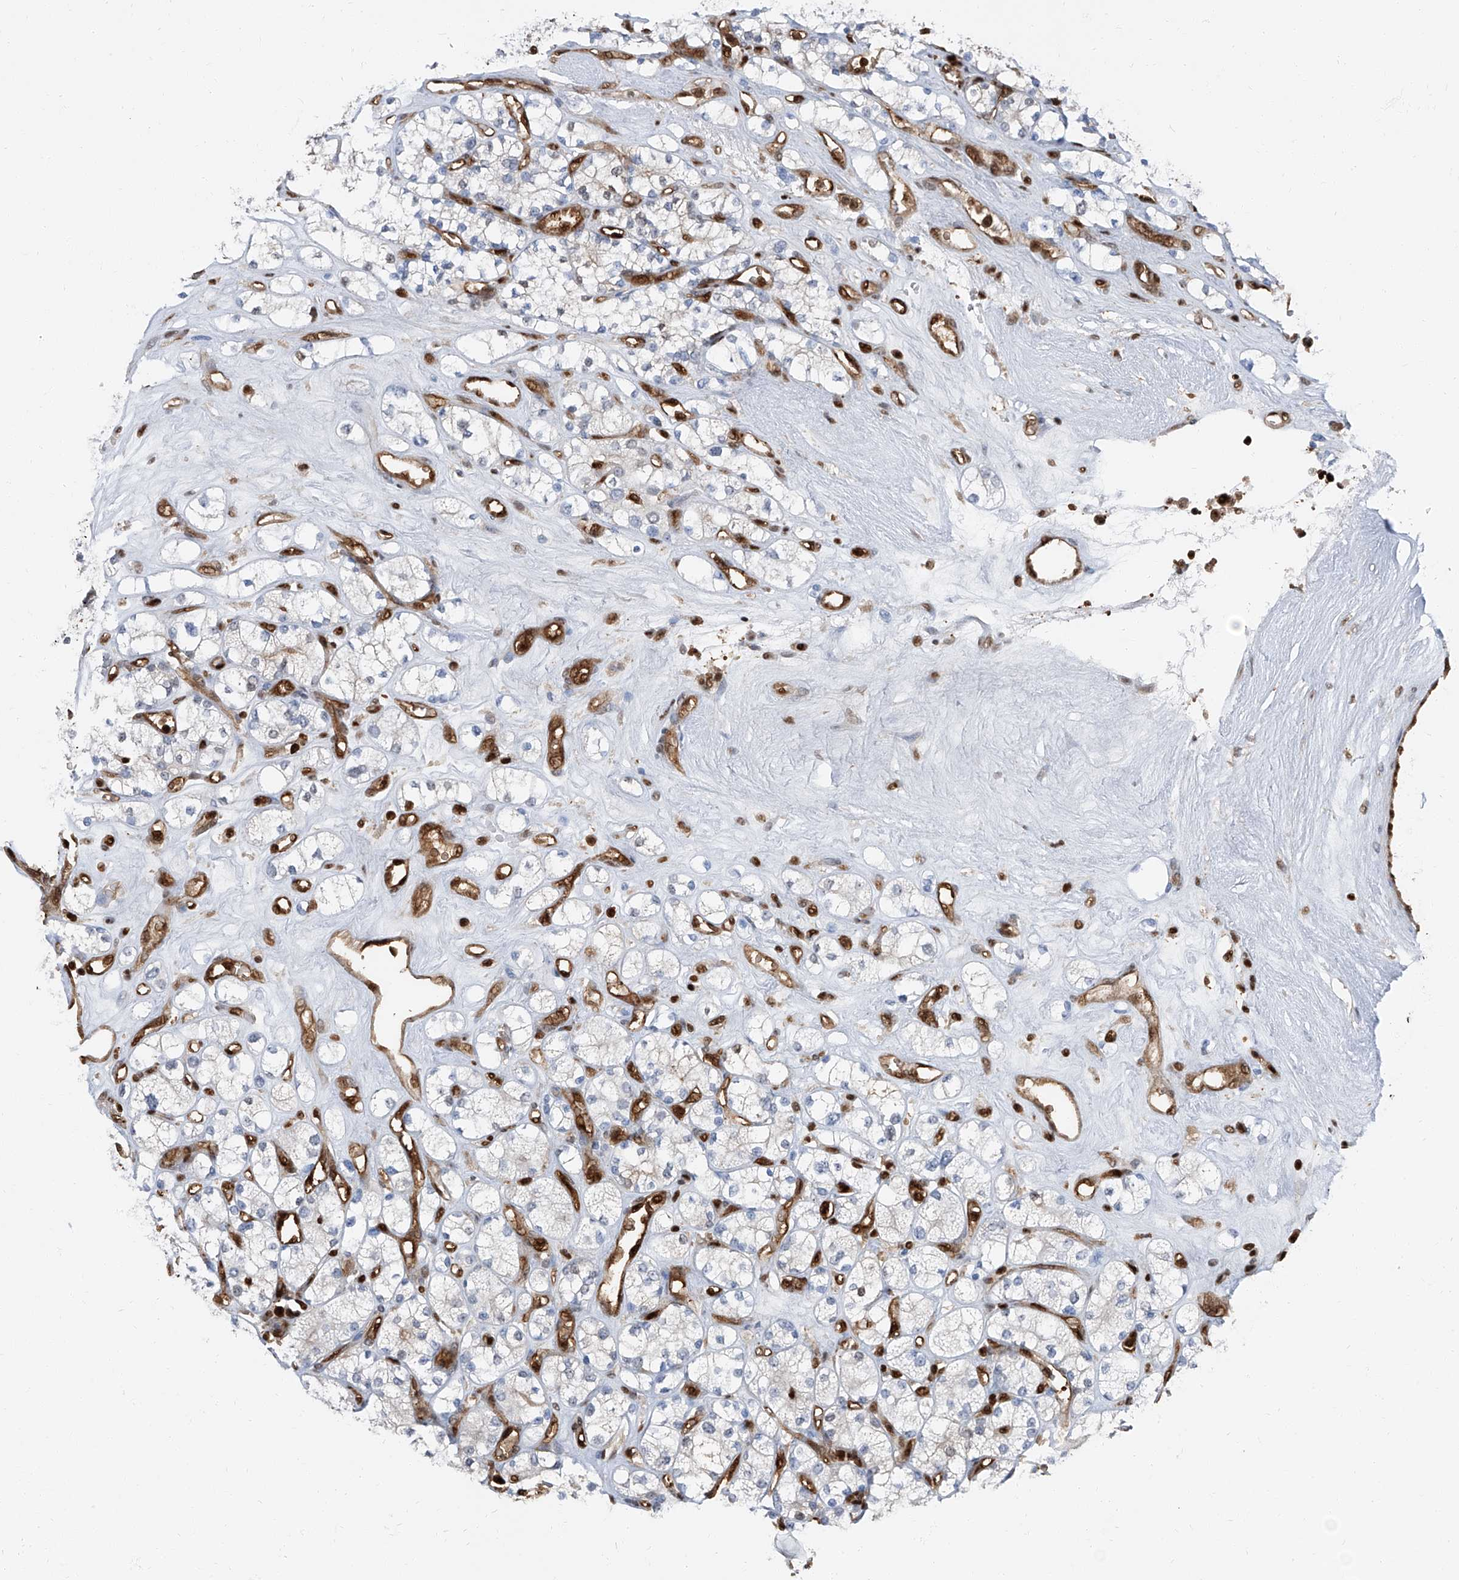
{"staining": {"intensity": "negative", "quantity": "none", "location": "none"}, "tissue": "renal cancer", "cell_type": "Tumor cells", "image_type": "cancer", "snomed": [{"axis": "morphology", "description": "Adenocarcinoma, NOS"}, {"axis": "topography", "description": "Kidney"}], "caption": "This is an IHC histopathology image of renal cancer. There is no staining in tumor cells.", "gene": "PSMB10", "patient": {"sex": "male", "age": 77}}